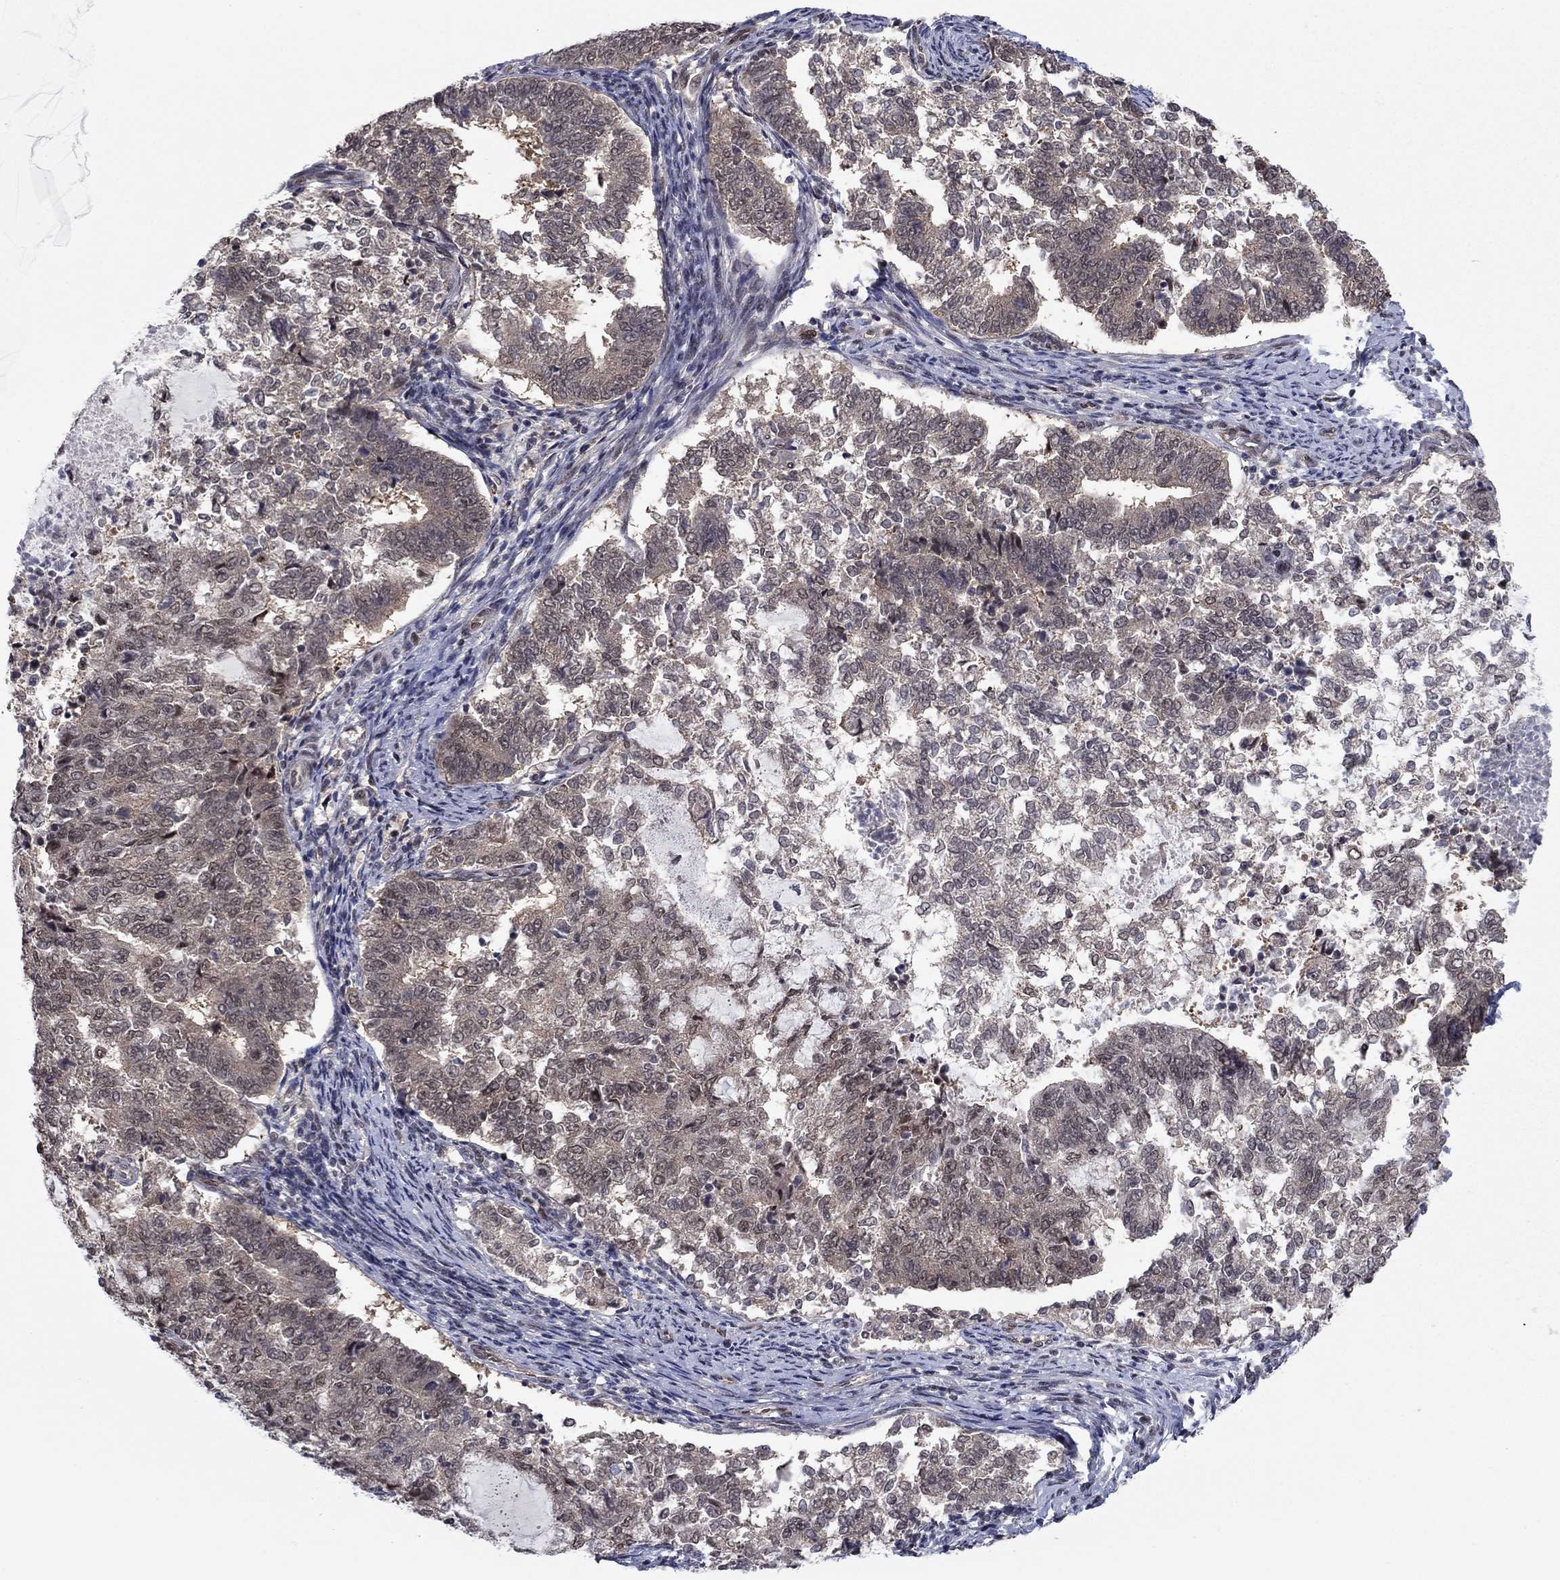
{"staining": {"intensity": "weak", "quantity": "<25%", "location": "nuclear"}, "tissue": "endometrial cancer", "cell_type": "Tumor cells", "image_type": "cancer", "snomed": [{"axis": "morphology", "description": "Adenocarcinoma, NOS"}, {"axis": "topography", "description": "Endometrium"}], "caption": "This is an immunohistochemistry image of human endometrial cancer (adenocarcinoma). There is no expression in tumor cells.", "gene": "PSMC1", "patient": {"sex": "female", "age": 65}}